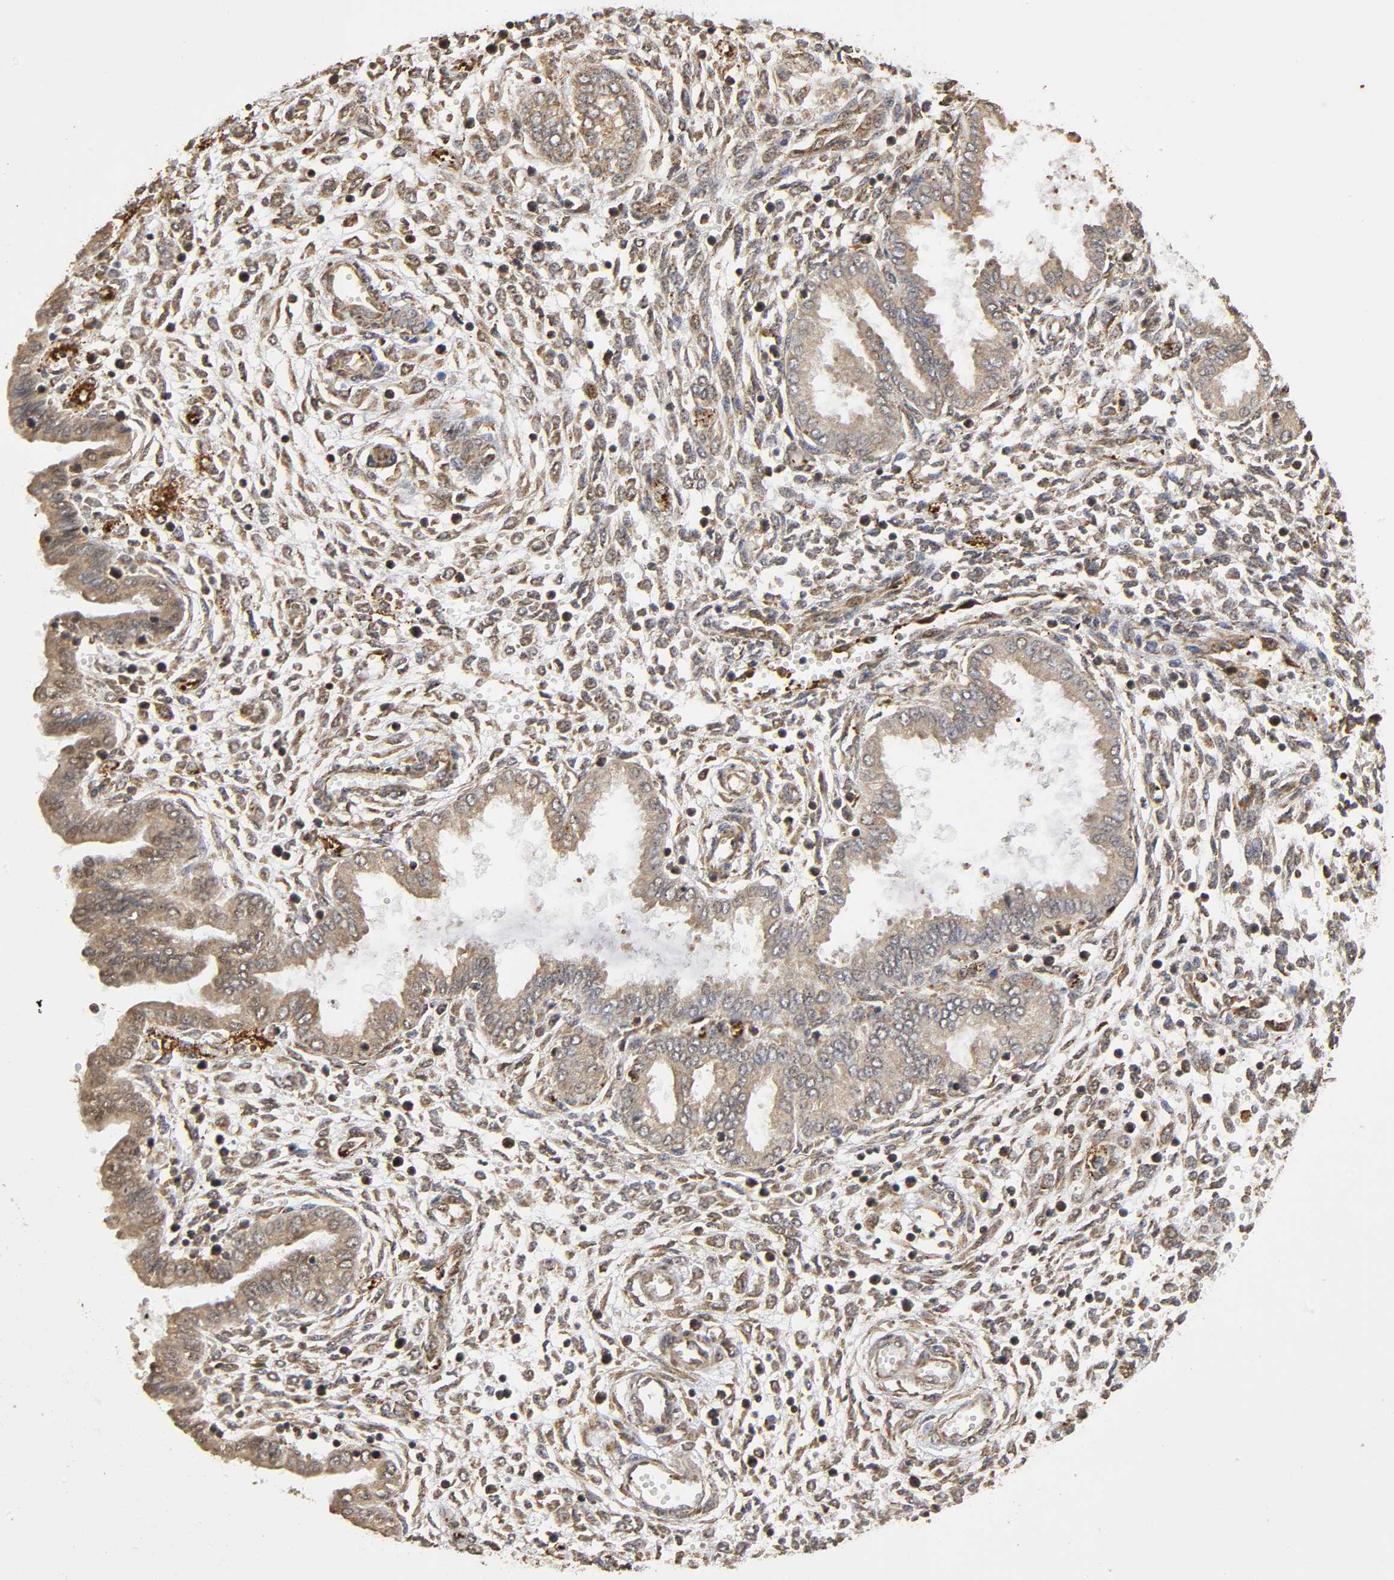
{"staining": {"intensity": "moderate", "quantity": ">75%", "location": "cytoplasmic/membranous,nuclear"}, "tissue": "endometrium", "cell_type": "Cells in endometrial stroma", "image_type": "normal", "snomed": [{"axis": "morphology", "description": "Normal tissue, NOS"}, {"axis": "topography", "description": "Endometrium"}], "caption": "Immunohistochemistry (IHC) of normal human endometrium demonstrates medium levels of moderate cytoplasmic/membranous,nuclear positivity in about >75% of cells in endometrial stroma.", "gene": "RNF122", "patient": {"sex": "female", "age": 33}}